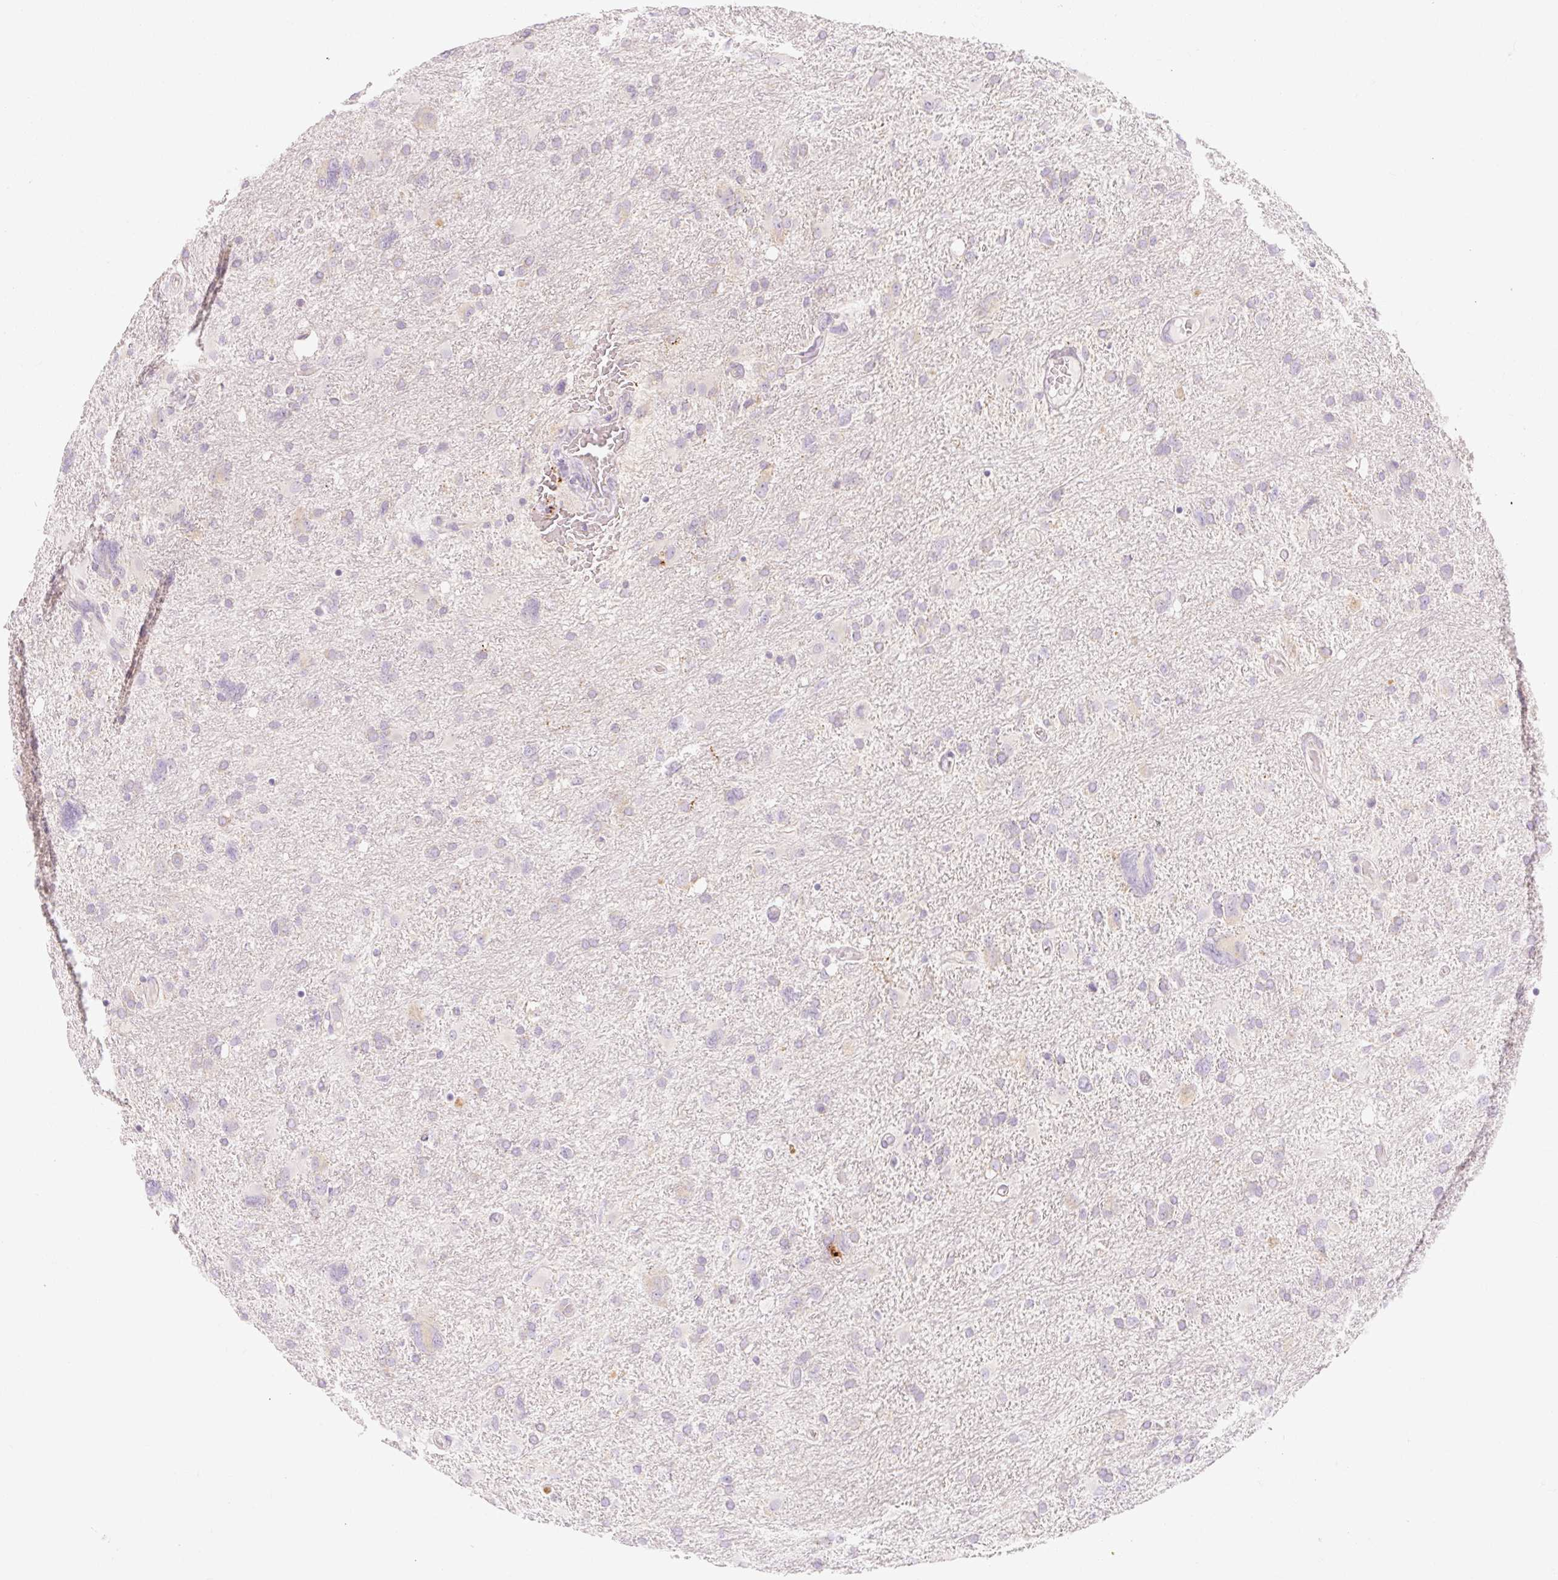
{"staining": {"intensity": "negative", "quantity": "none", "location": "none"}, "tissue": "glioma", "cell_type": "Tumor cells", "image_type": "cancer", "snomed": [{"axis": "morphology", "description": "Glioma, malignant, High grade"}, {"axis": "topography", "description": "Brain"}], "caption": "This is an immunohistochemistry micrograph of human glioma. There is no positivity in tumor cells.", "gene": "MYO1D", "patient": {"sex": "male", "age": 61}}